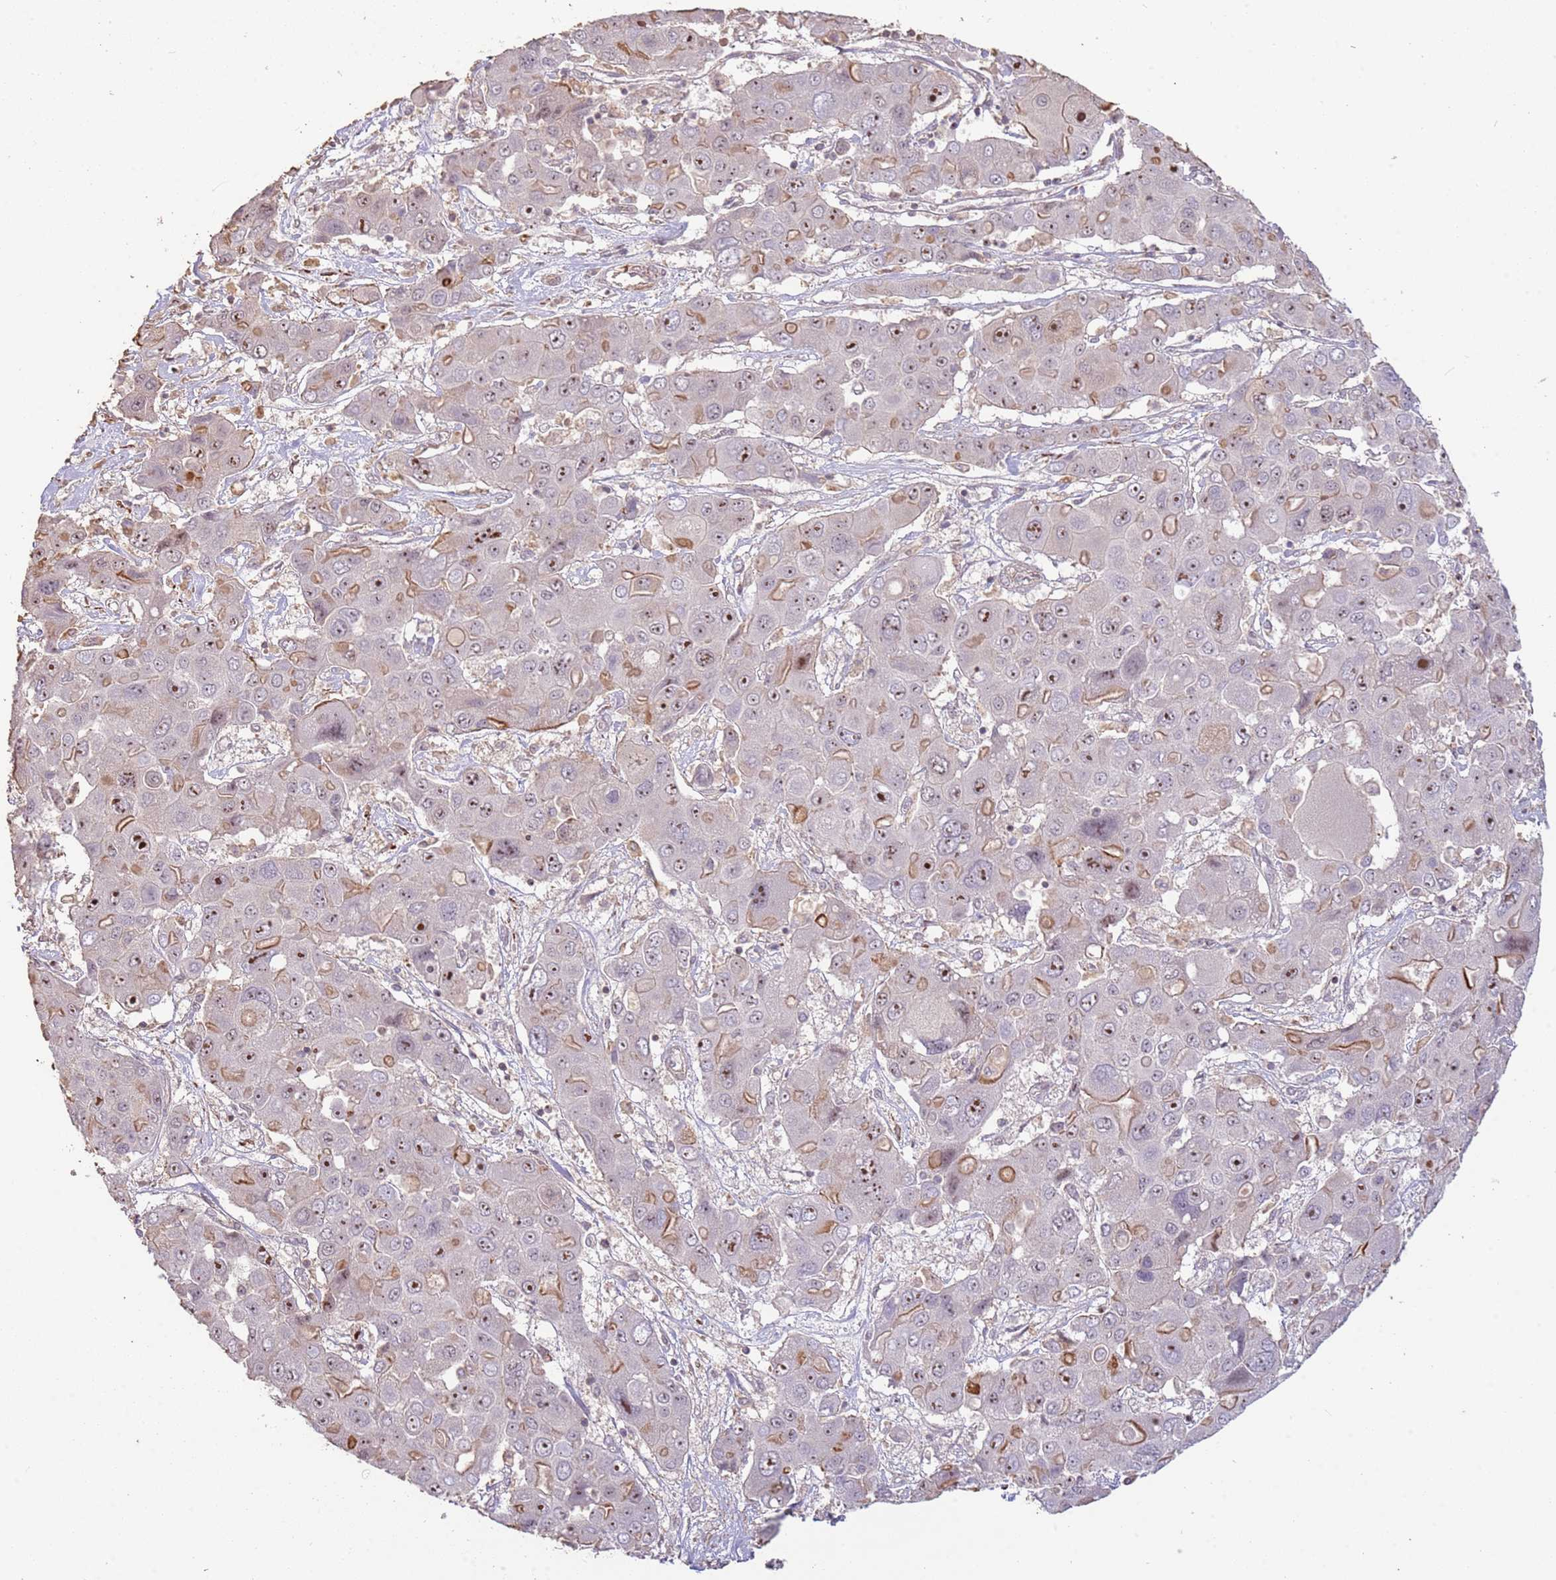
{"staining": {"intensity": "moderate", "quantity": "25%-75%", "location": "nuclear"}, "tissue": "liver cancer", "cell_type": "Tumor cells", "image_type": "cancer", "snomed": [{"axis": "morphology", "description": "Cholangiocarcinoma"}, {"axis": "topography", "description": "Liver"}], "caption": "Immunohistochemical staining of liver cancer reveals medium levels of moderate nuclear expression in about 25%-75% of tumor cells. (brown staining indicates protein expression, while blue staining denotes nuclei).", "gene": "ADTRP", "patient": {"sex": "male", "age": 67}}